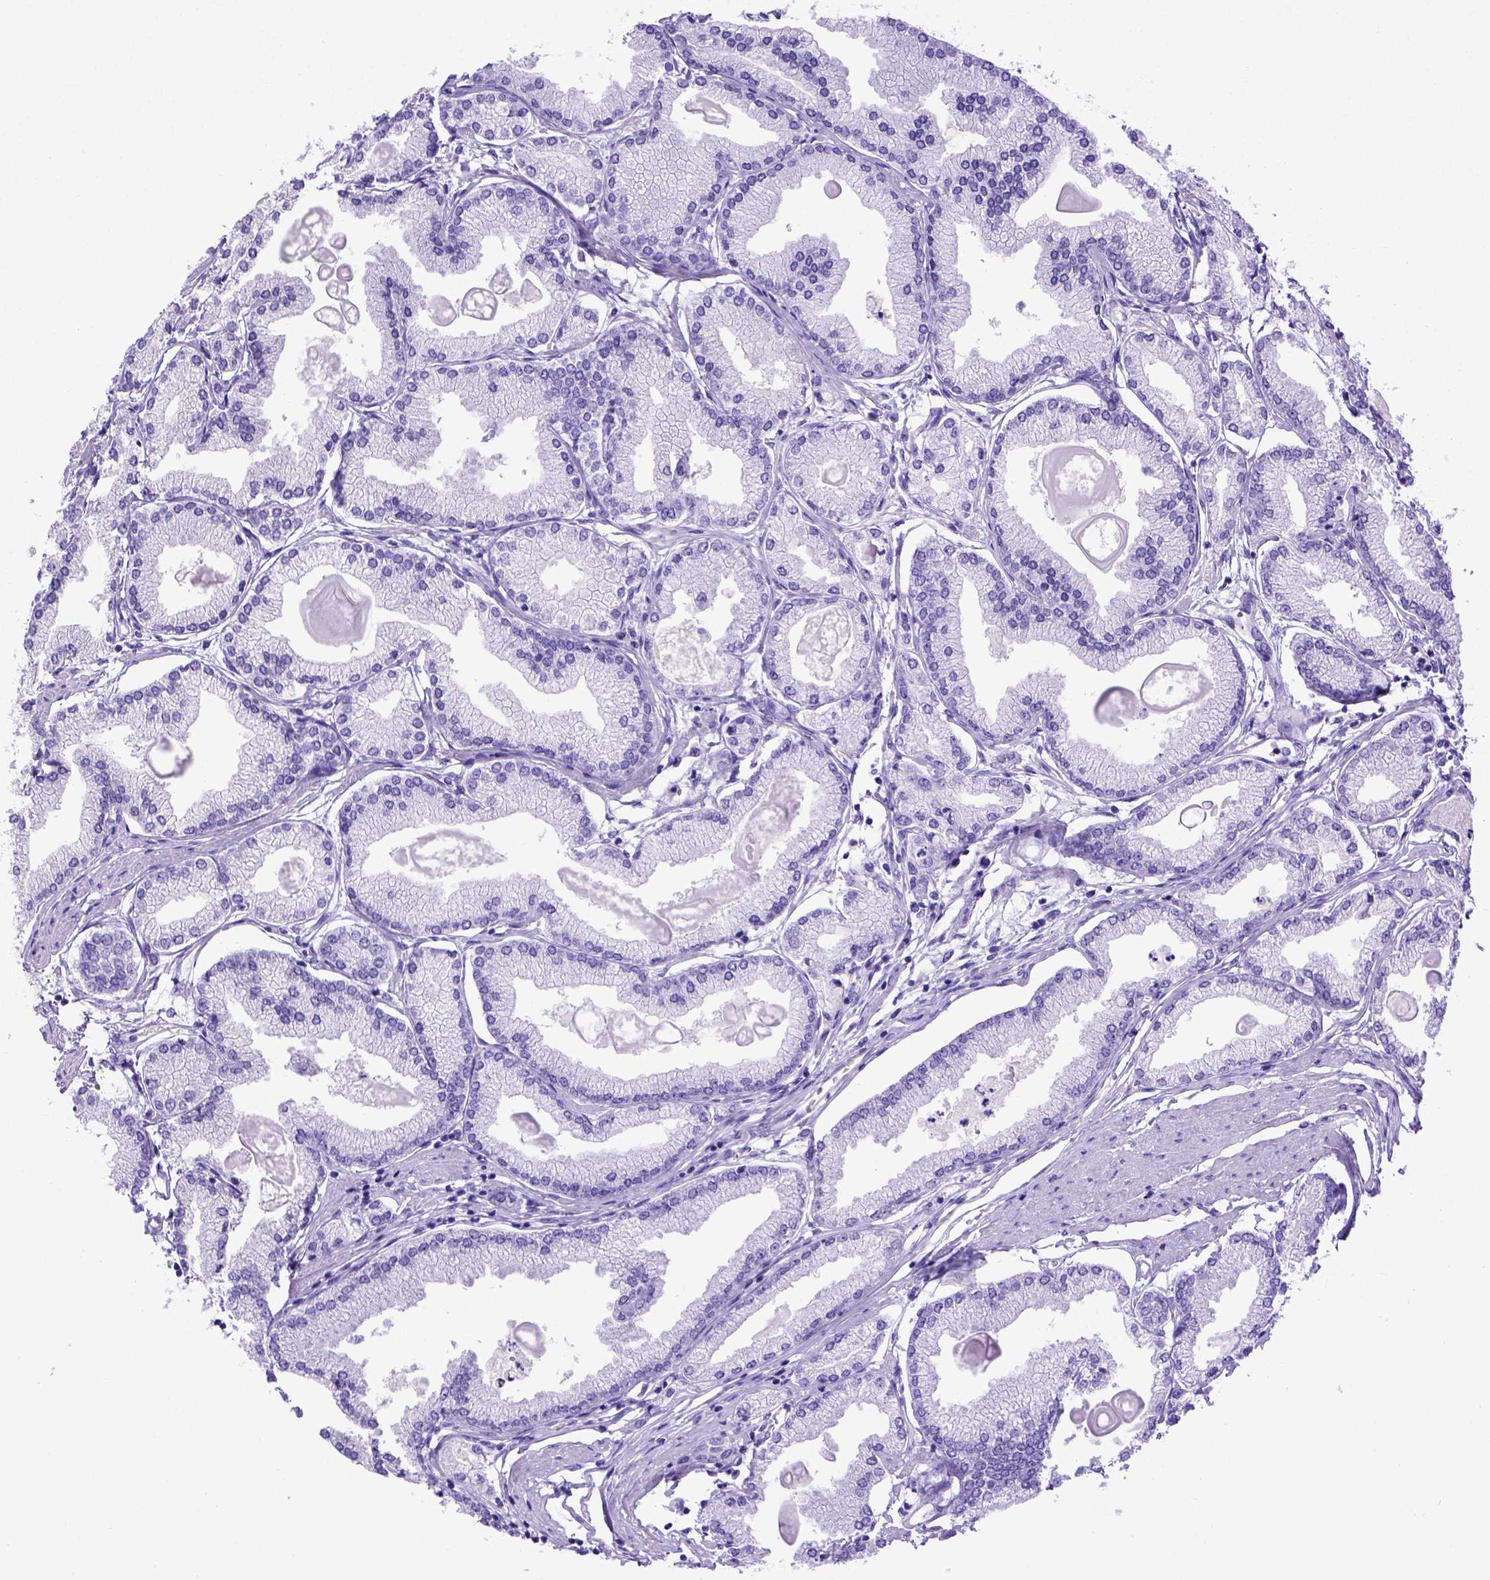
{"staining": {"intensity": "negative", "quantity": "none", "location": "none"}, "tissue": "prostate cancer", "cell_type": "Tumor cells", "image_type": "cancer", "snomed": [{"axis": "morphology", "description": "Adenocarcinoma, High grade"}, {"axis": "topography", "description": "Prostate"}], "caption": "An immunohistochemistry image of adenocarcinoma (high-grade) (prostate) is shown. There is no staining in tumor cells of adenocarcinoma (high-grade) (prostate). Nuclei are stained in blue.", "gene": "MEOX2", "patient": {"sex": "male", "age": 68}}